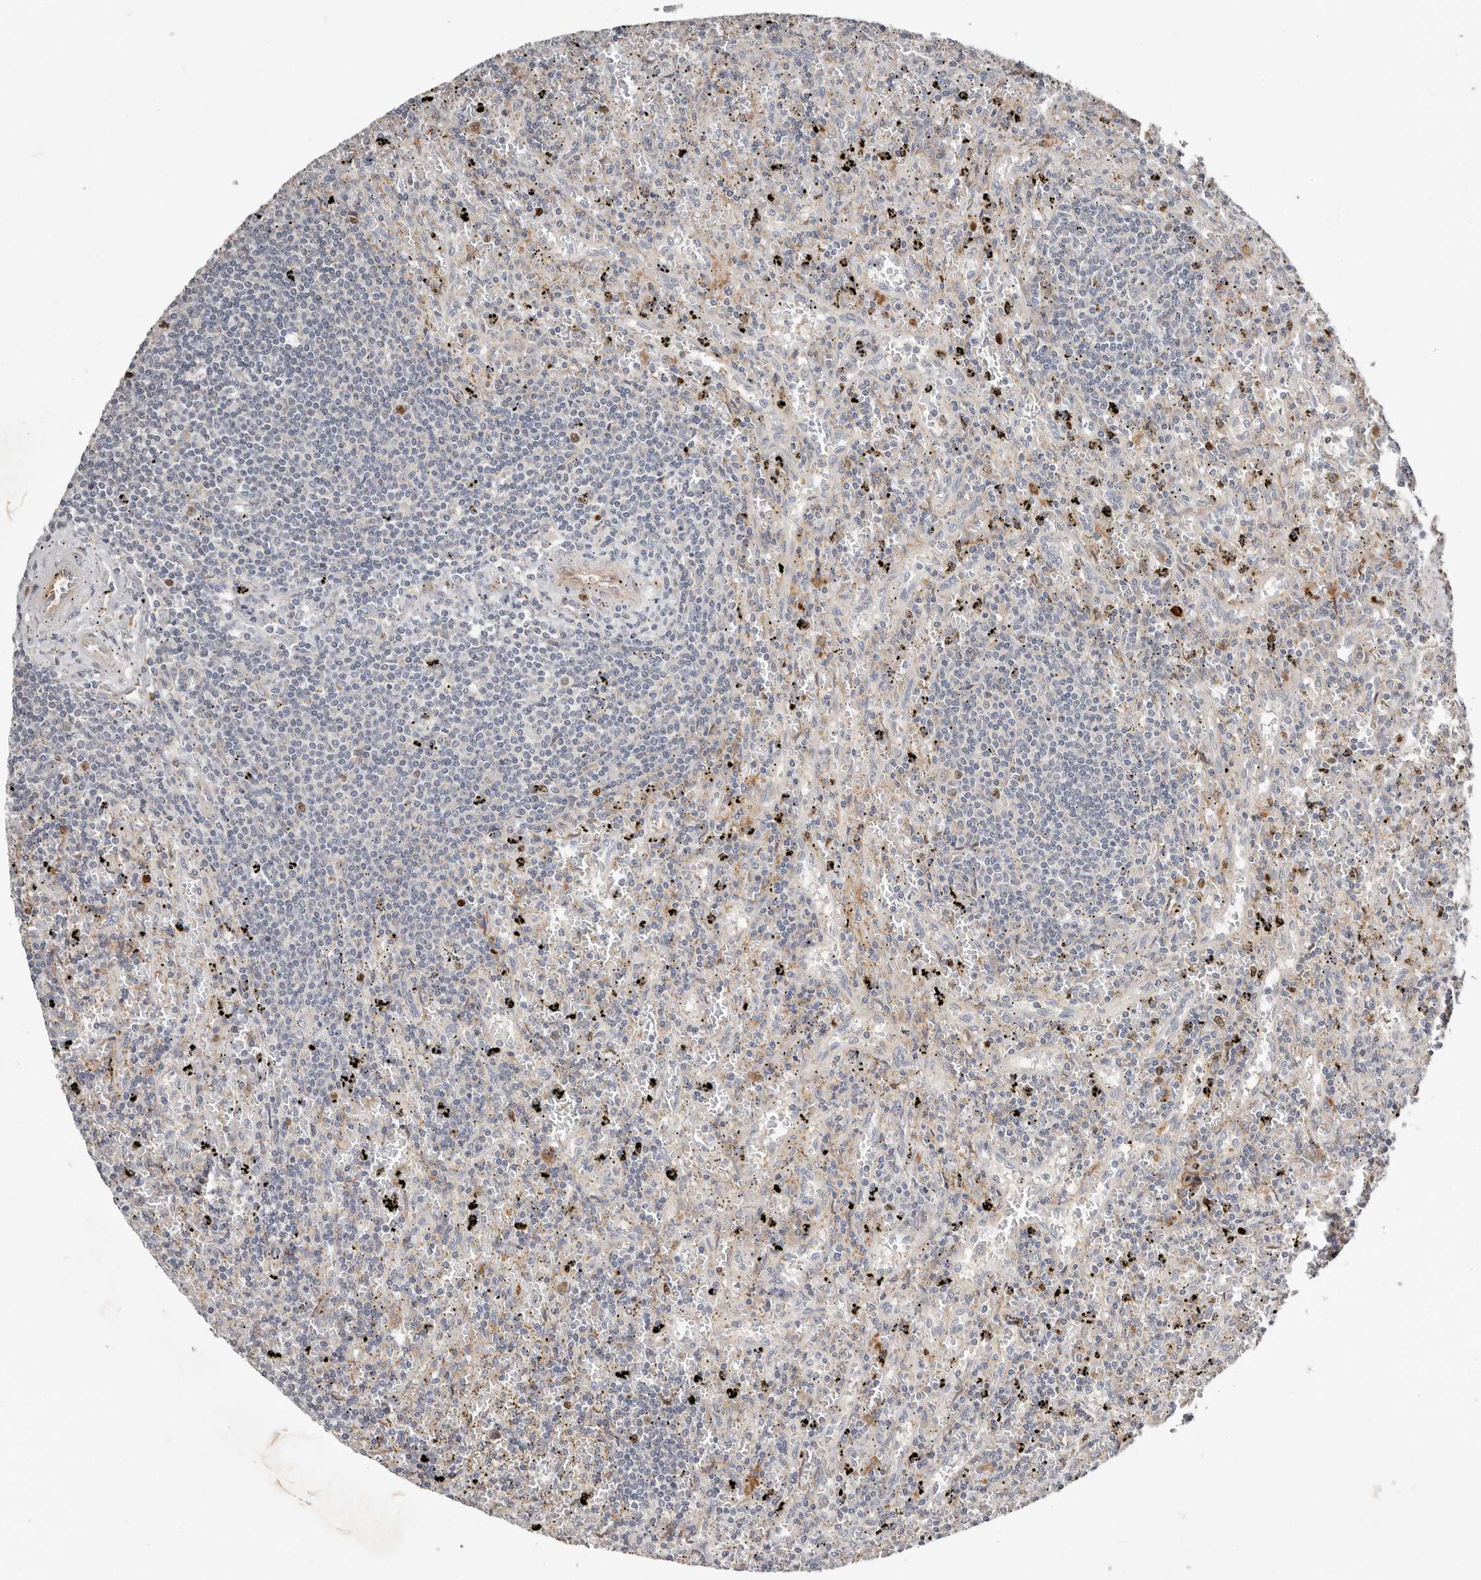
{"staining": {"intensity": "negative", "quantity": "none", "location": "none"}, "tissue": "lymphoma", "cell_type": "Tumor cells", "image_type": "cancer", "snomed": [{"axis": "morphology", "description": "Malignant lymphoma, non-Hodgkin's type, Low grade"}, {"axis": "topography", "description": "Spleen"}], "caption": "The photomicrograph demonstrates no significant staining in tumor cells of lymphoma.", "gene": "SMYD4", "patient": {"sex": "male", "age": 76}}